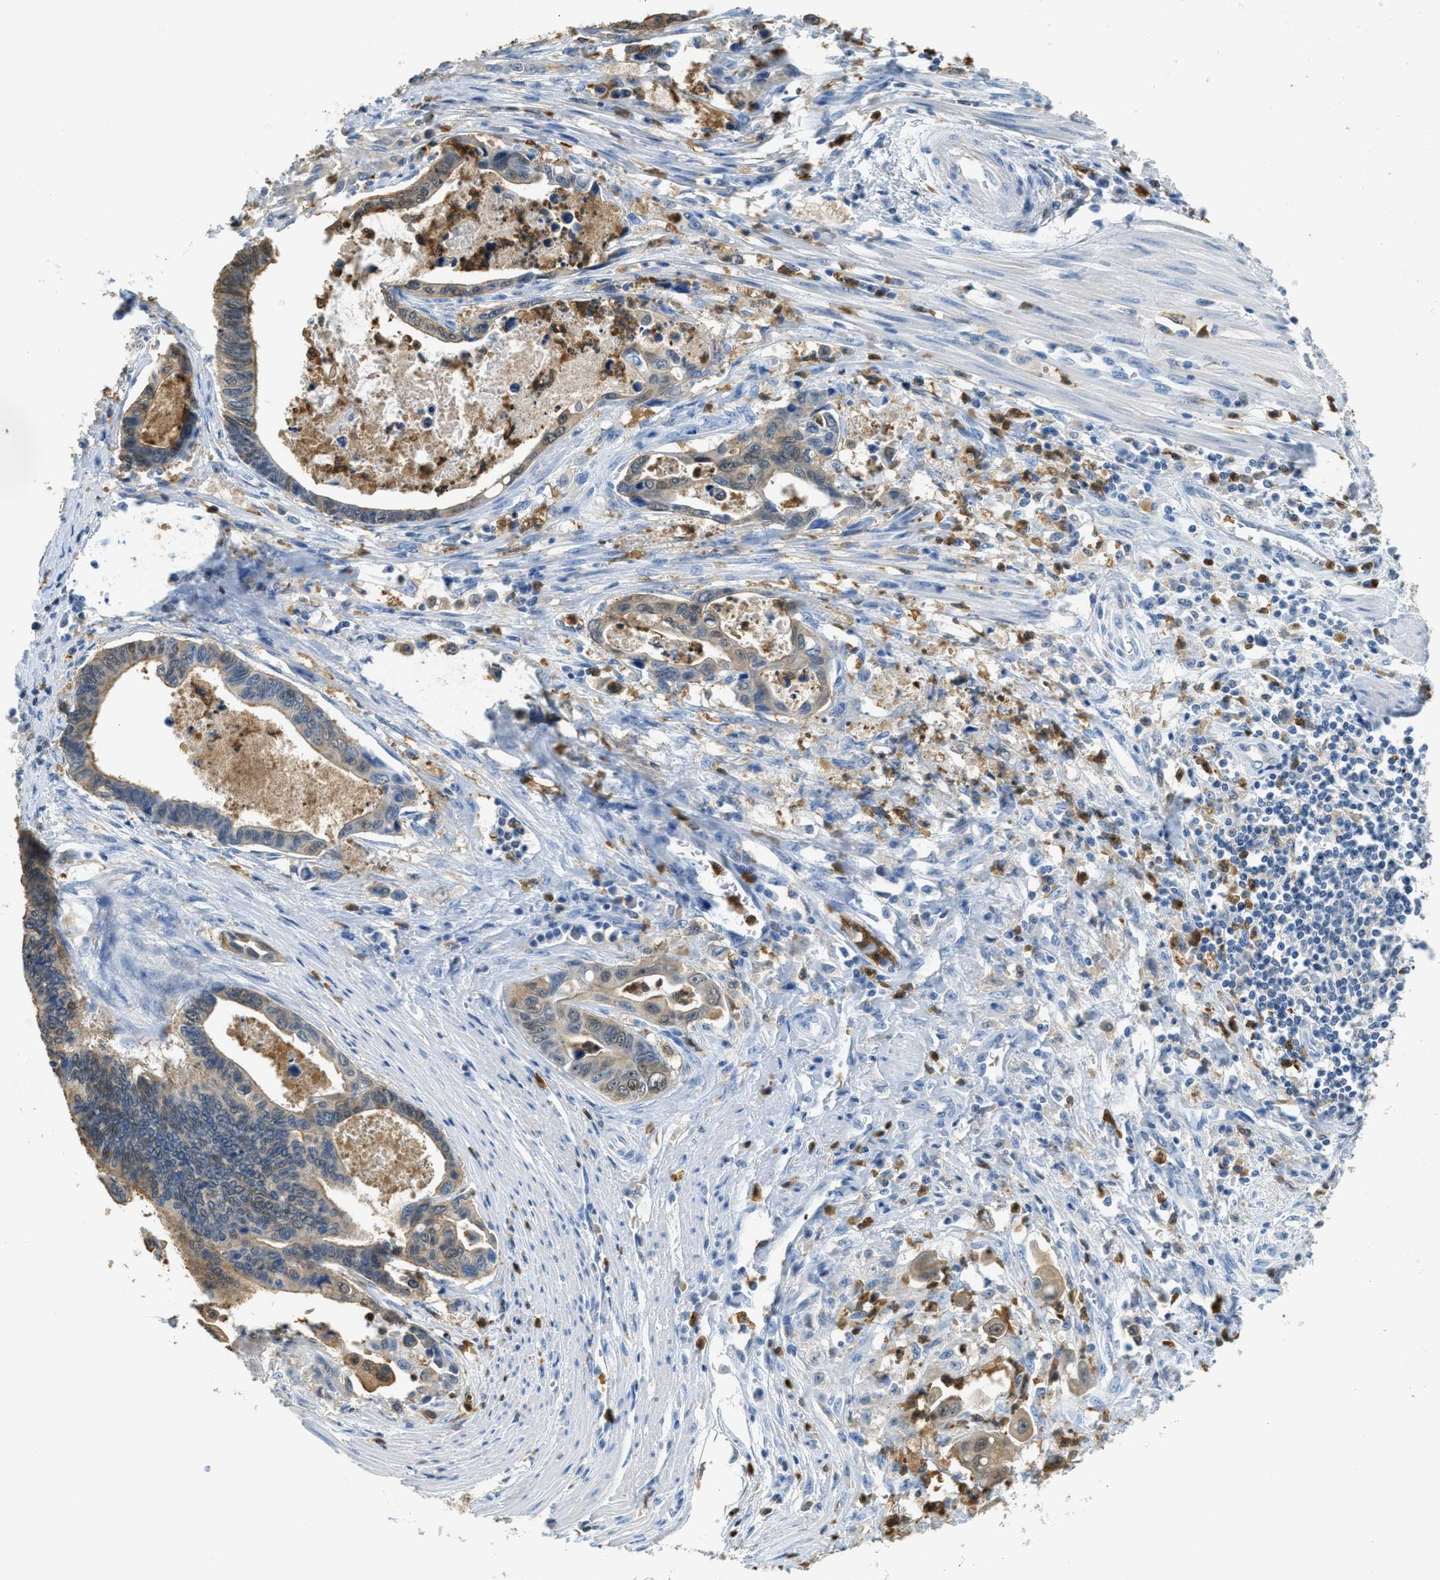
{"staining": {"intensity": "moderate", "quantity": "25%-75%", "location": "cytoplasmic/membranous"}, "tissue": "pancreatic cancer", "cell_type": "Tumor cells", "image_type": "cancer", "snomed": [{"axis": "morphology", "description": "Adenocarcinoma, NOS"}, {"axis": "topography", "description": "Pancreas"}], "caption": "Pancreatic cancer was stained to show a protein in brown. There is medium levels of moderate cytoplasmic/membranous expression in about 25%-75% of tumor cells. Nuclei are stained in blue.", "gene": "SERPINB1", "patient": {"sex": "female", "age": 70}}